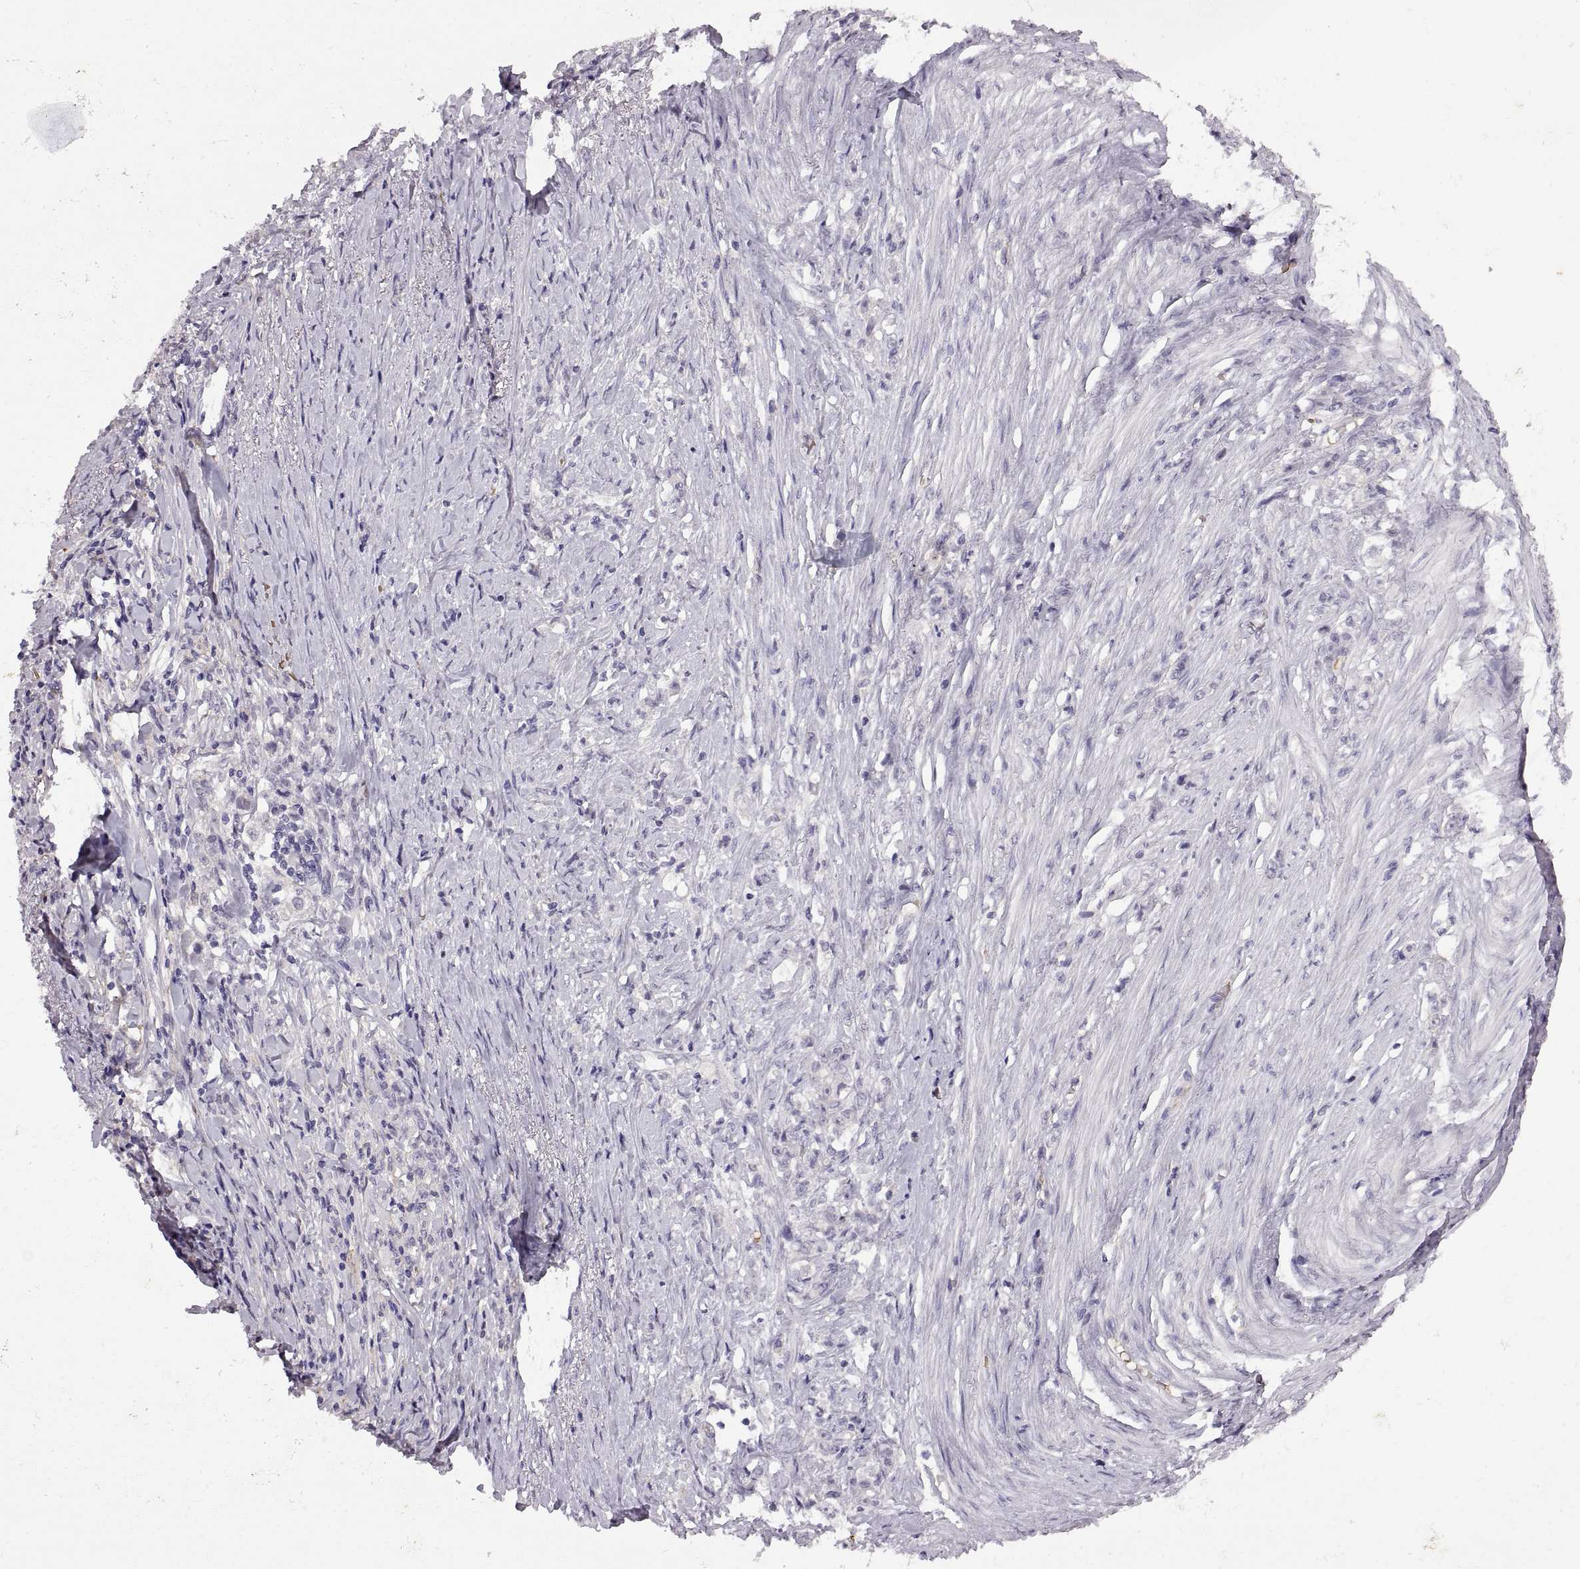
{"staining": {"intensity": "negative", "quantity": "none", "location": "none"}, "tissue": "stomach cancer", "cell_type": "Tumor cells", "image_type": "cancer", "snomed": [{"axis": "morphology", "description": "Adenocarcinoma, NOS"}, {"axis": "topography", "description": "Stomach, lower"}], "caption": "IHC image of human stomach cancer (adenocarcinoma) stained for a protein (brown), which demonstrates no positivity in tumor cells. (Stains: DAB (3,3'-diaminobenzidine) IHC with hematoxylin counter stain, Microscopy: brightfield microscopy at high magnification).", "gene": "MEIOC", "patient": {"sex": "male", "age": 88}}